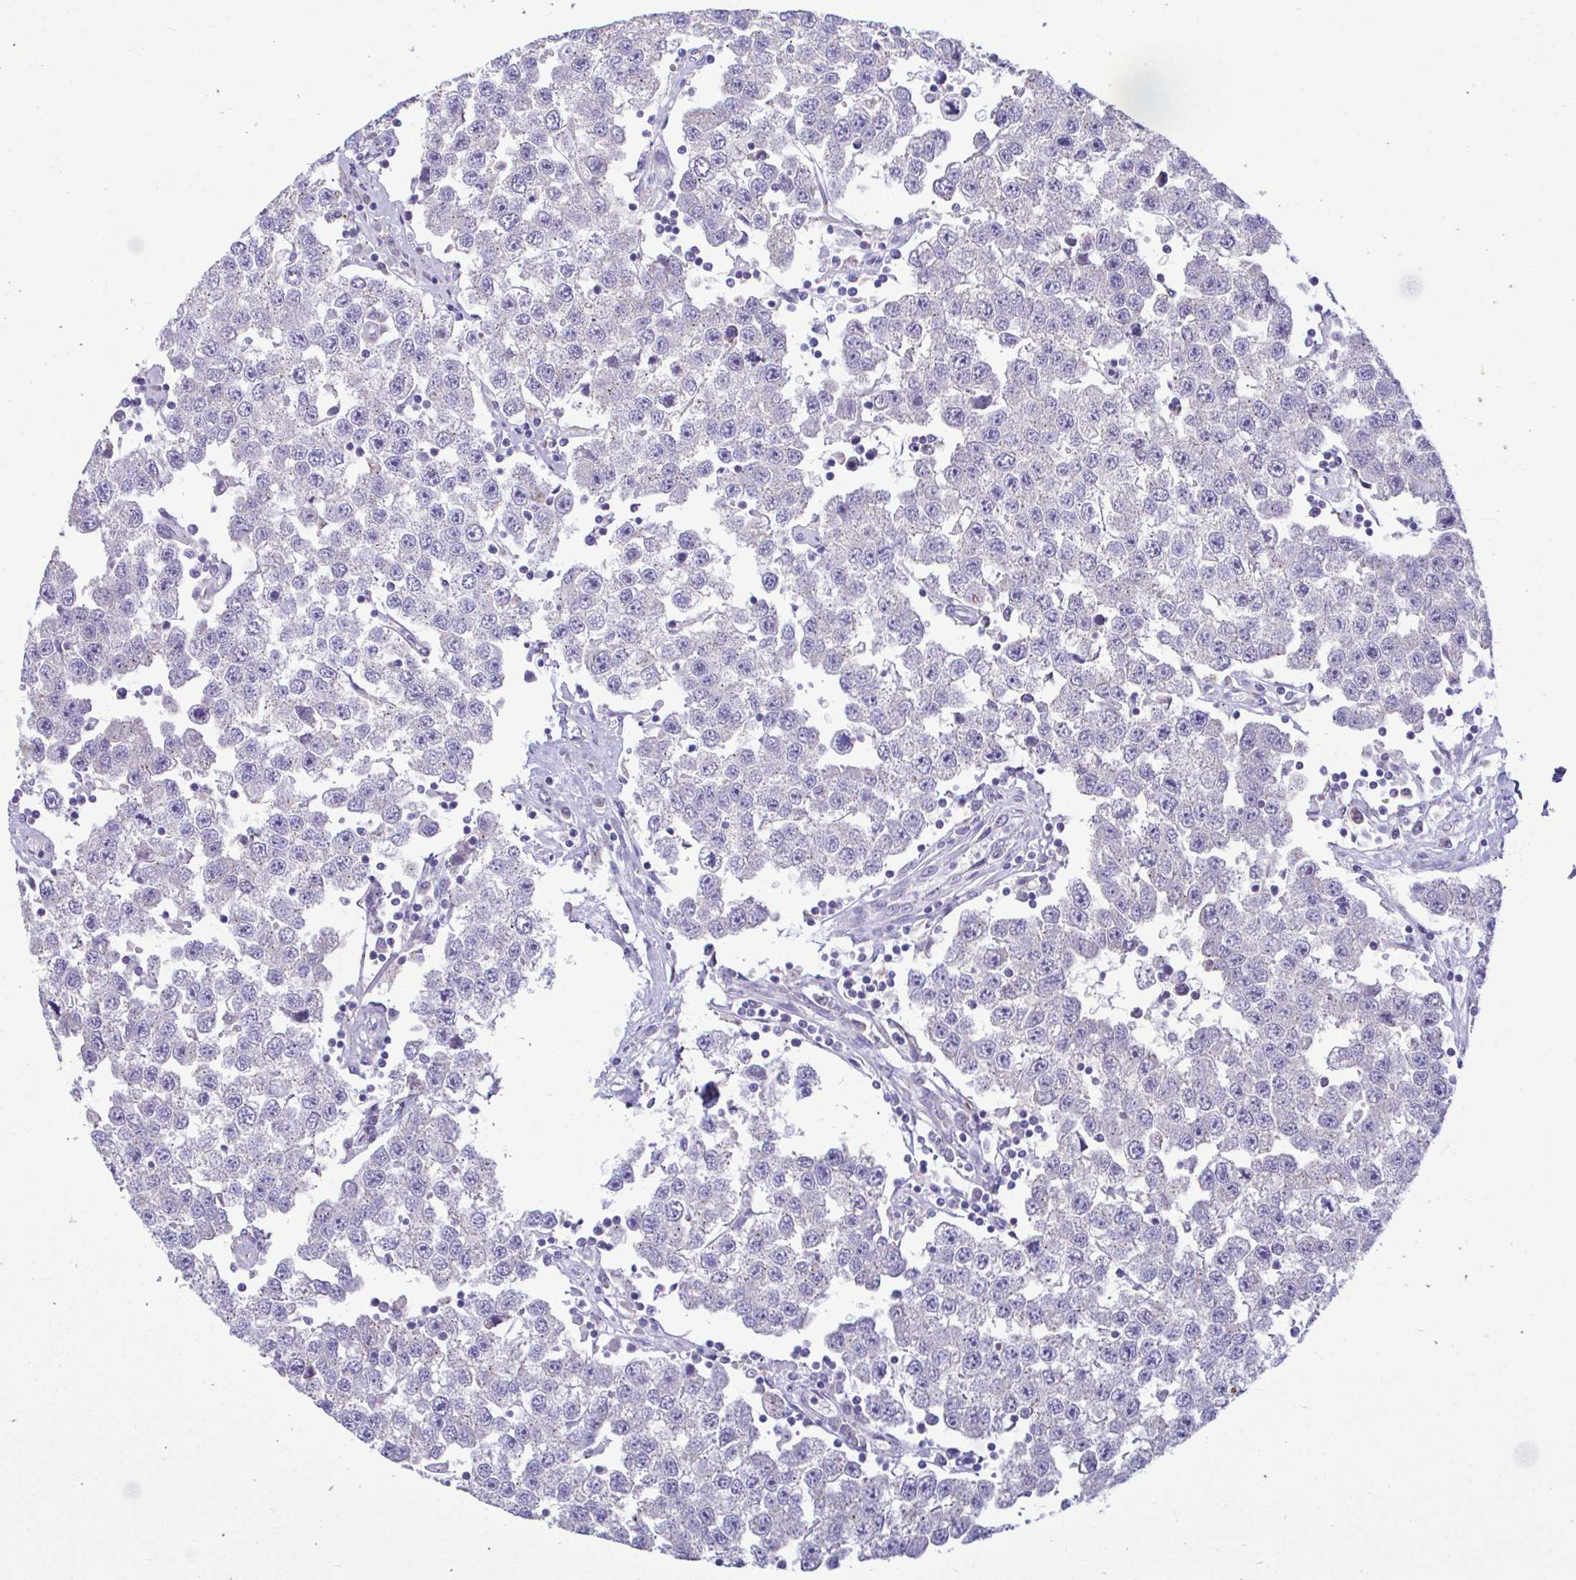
{"staining": {"intensity": "negative", "quantity": "none", "location": "none"}, "tissue": "testis cancer", "cell_type": "Tumor cells", "image_type": "cancer", "snomed": [{"axis": "morphology", "description": "Seminoma, NOS"}, {"axis": "topography", "description": "Testis"}], "caption": "Micrograph shows no significant protein staining in tumor cells of seminoma (testis).", "gene": "MRPS16", "patient": {"sex": "male", "age": 34}}